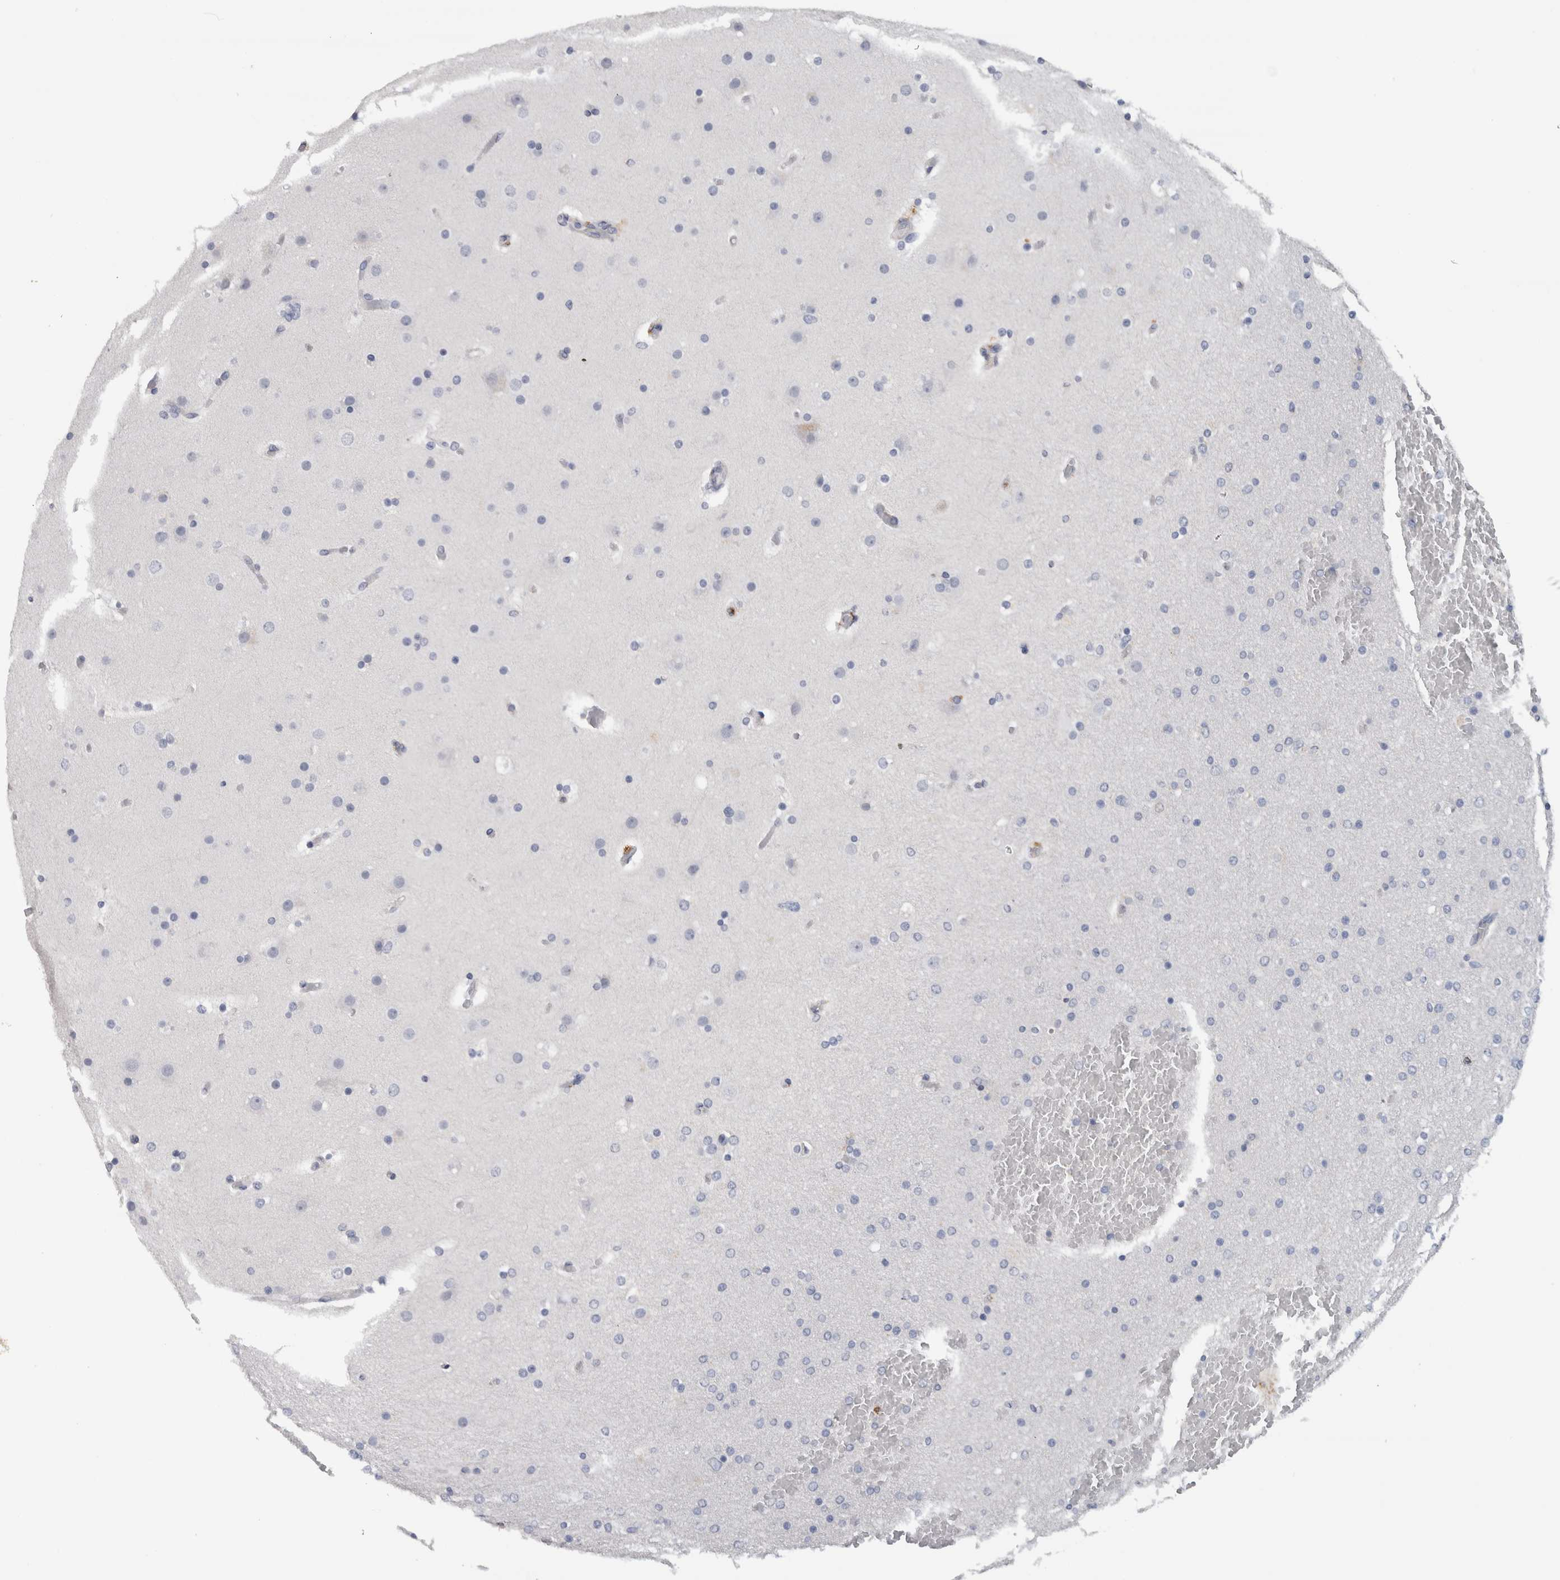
{"staining": {"intensity": "negative", "quantity": "none", "location": "none"}, "tissue": "glioma", "cell_type": "Tumor cells", "image_type": "cancer", "snomed": [{"axis": "morphology", "description": "Glioma, malignant, High grade"}, {"axis": "topography", "description": "Cerebral cortex"}], "caption": "Immunohistochemistry image of glioma stained for a protein (brown), which demonstrates no positivity in tumor cells.", "gene": "CD63", "patient": {"sex": "female", "age": 36}}